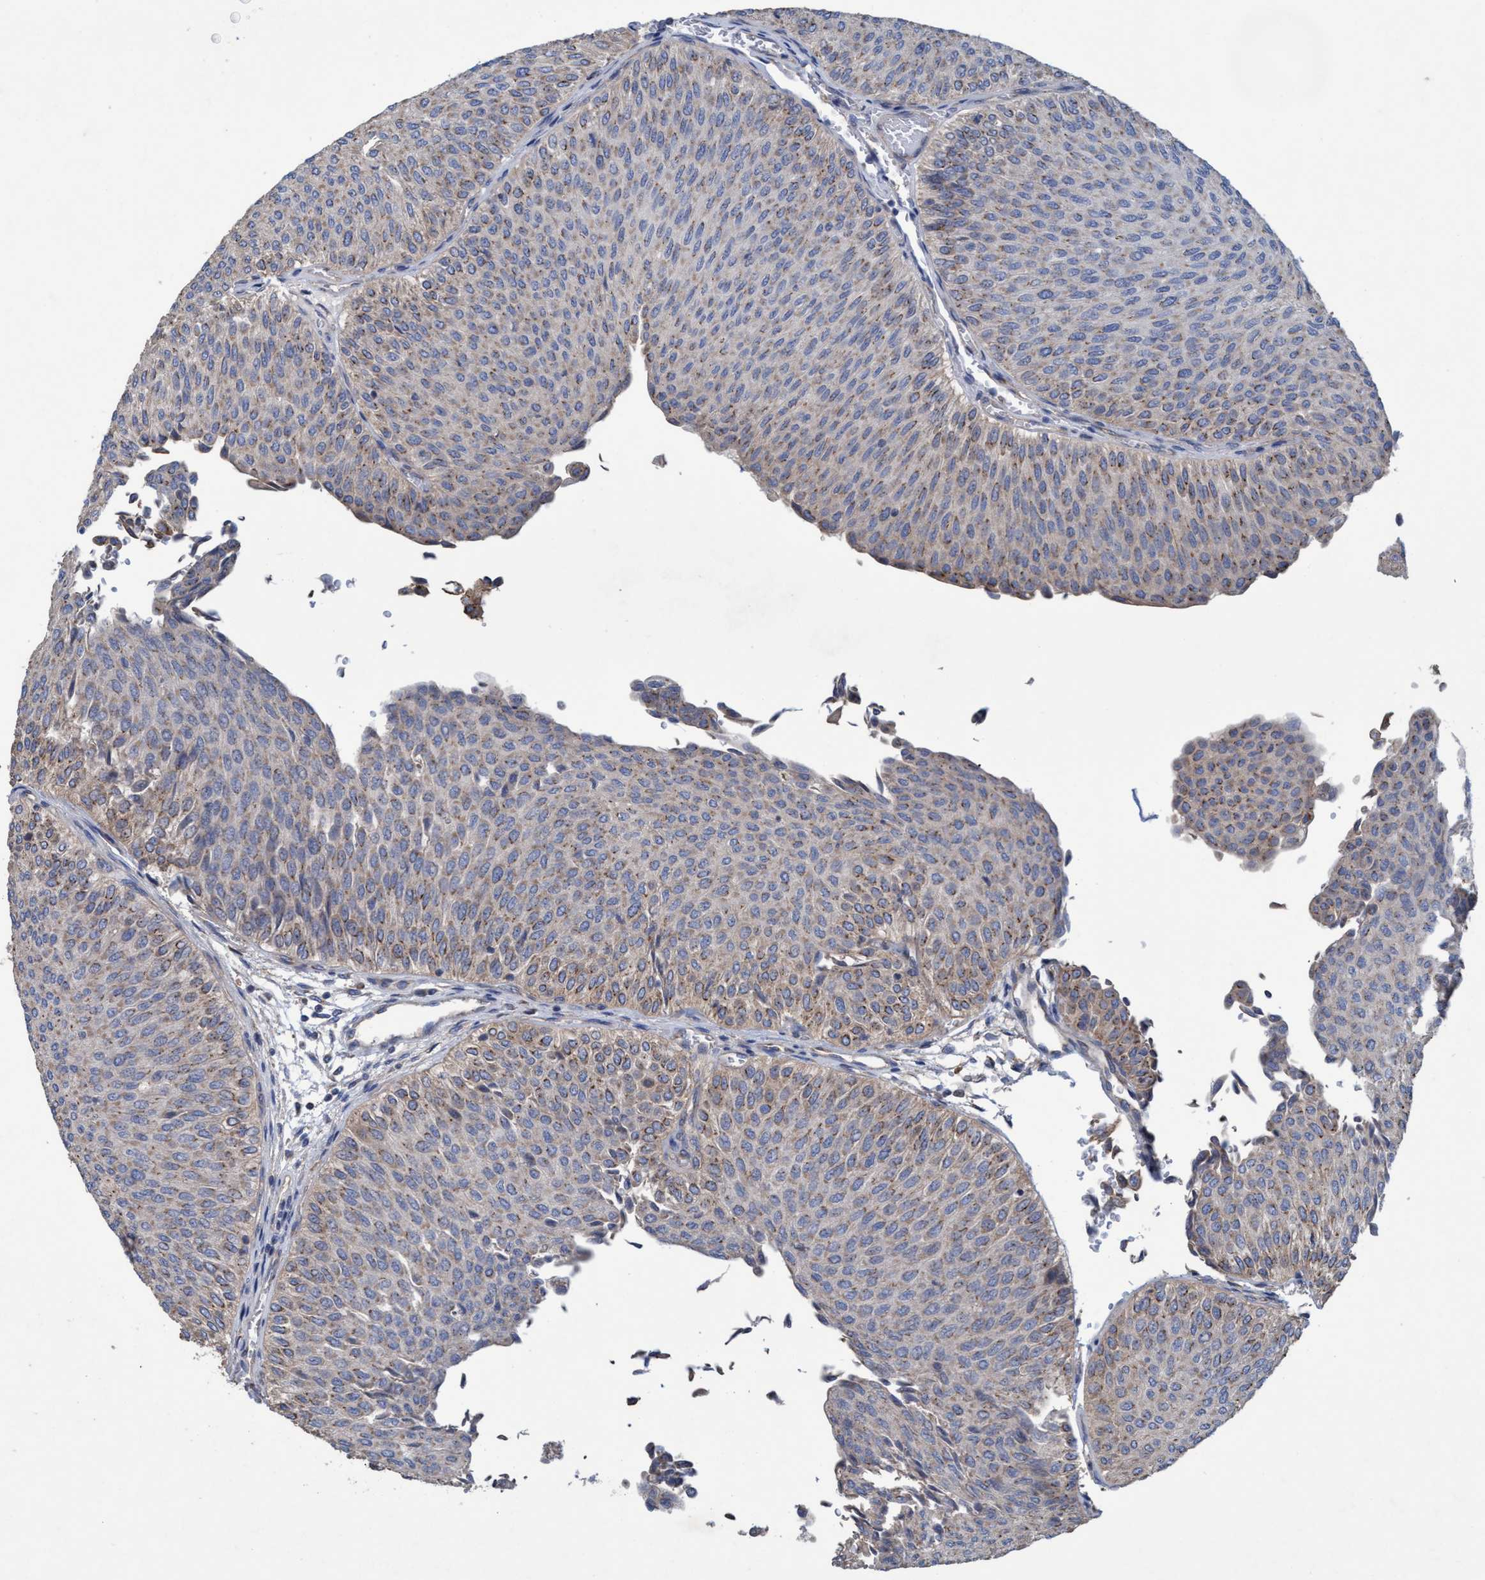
{"staining": {"intensity": "weak", "quantity": ">75%", "location": "cytoplasmic/membranous"}, "tissue": "urothelial cancer", "cell_type": "Tumor cells", "image_type": "cancer", "snomed": [{"axis": "morphology", "description": "Urothelial carcinoma, Low grade"}, {"axis": "topography", "description": "Urinary bladder"}], "caption": "IHC of human urothelial cancer demonstrates low levels of weak cytoplasmic/membranous positivity in approximately >75% of tumor cells. (DAB IHC, brown staining for protein, blue staining for nuclei).", "gene": "BICD2", "patient": {"sex": "male", "age": 78}}